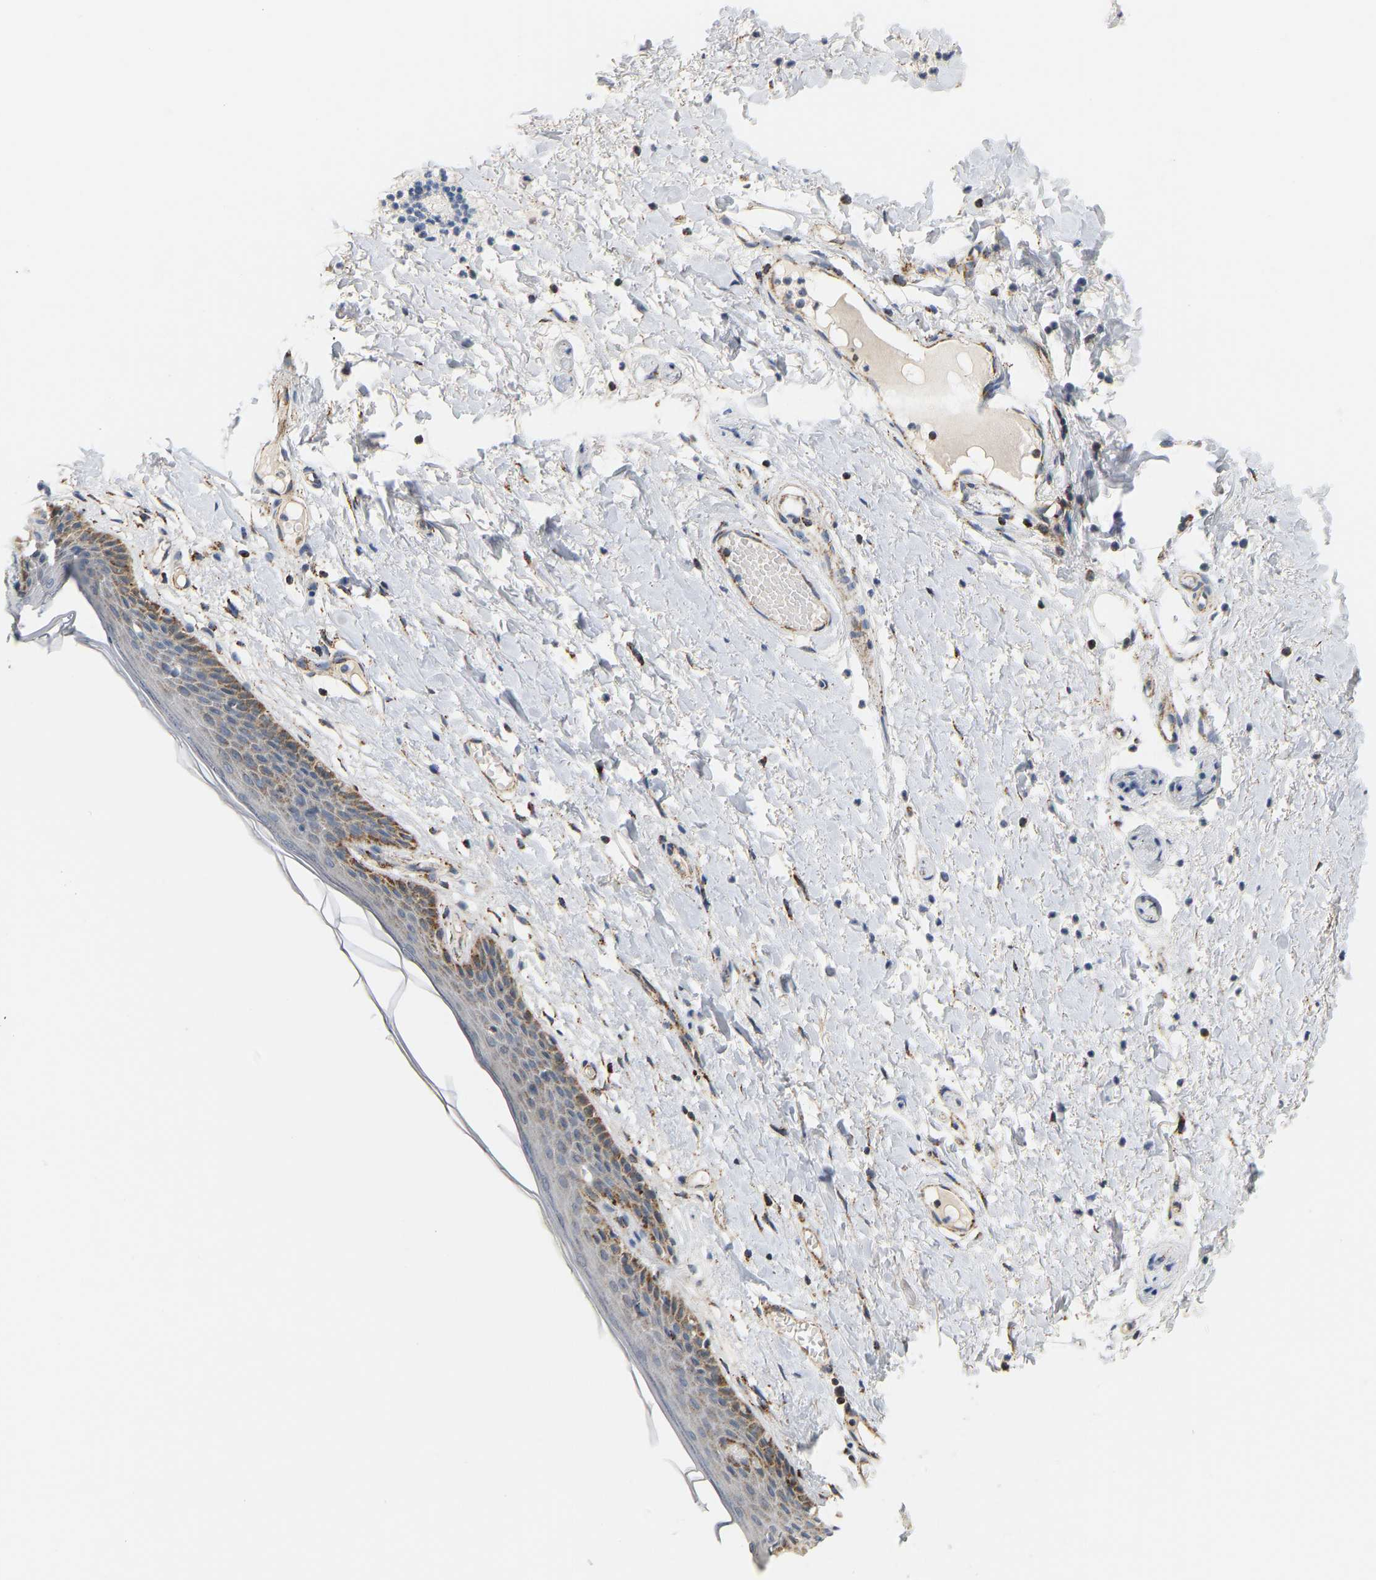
{"staining": {"intensity": "moderate", "quantity": ">75%", "location": "cytoplasmic/membranous"}, "tissue": "skin", "cell_type": "Epidermal cells", "image_type": "normal", "snomed": [{"axis": "morphology", "description": "Normal tissue, NOS"}, {"axis": "topography", "description": "Vulva"}], "caption": "This is an image of IHC staining of normal skin, which shows moderate staining in the cytoplasmic/membranous of epidermal cells.", "gene": "GPSM2", "patient": {"sex": "female", "age": 54}}